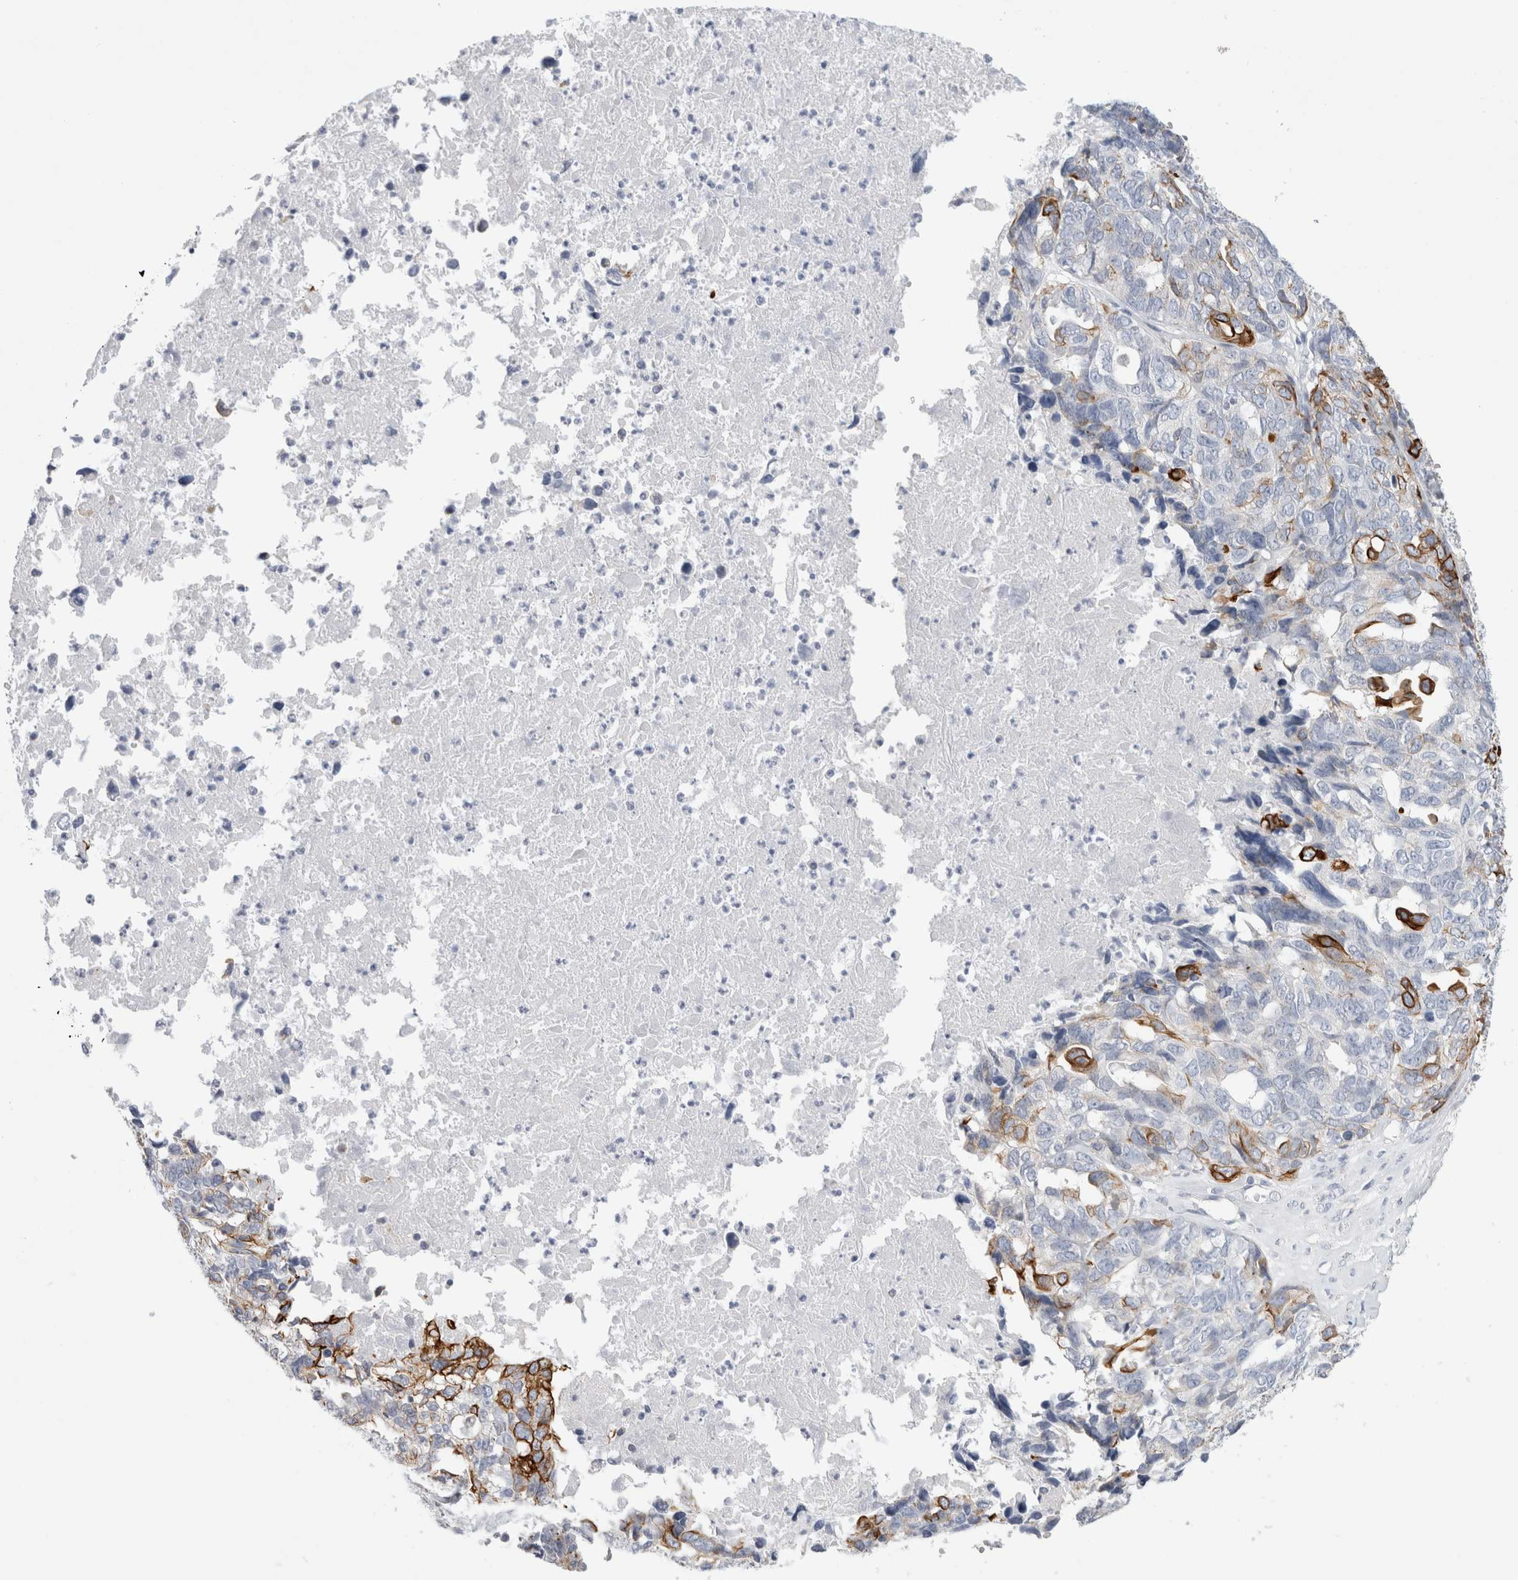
{"staining": {"intensity": "moderate", "quantity": "<25%", "location": "cytoplasmic/membranous"}, "tissue": "ovarian cancer", "cell_type": "Tumor cells", "image_type": "cancer", "snomed": [{"axis": "morphology", "description": "Cystadenocarcinoma, serous, NOS"}, {"axis": "topography", "description": "Ovary"}], "caption": "High-power microscopy captured an immunohistochemistry (IHC) photomicrograph of serous cystadenocarcinoma (ovarian), revealing moderate cytoplasmic/membranous staining in approximately <25% of tumor cells. The staining was performed using DAB (3,3'-diaminobenzidine), with brown indicating positive protein expression. Nuclei are stained blue with hematoxylin.", "gene": "GAA", "patient": {"sex": "female", "age": 79}}